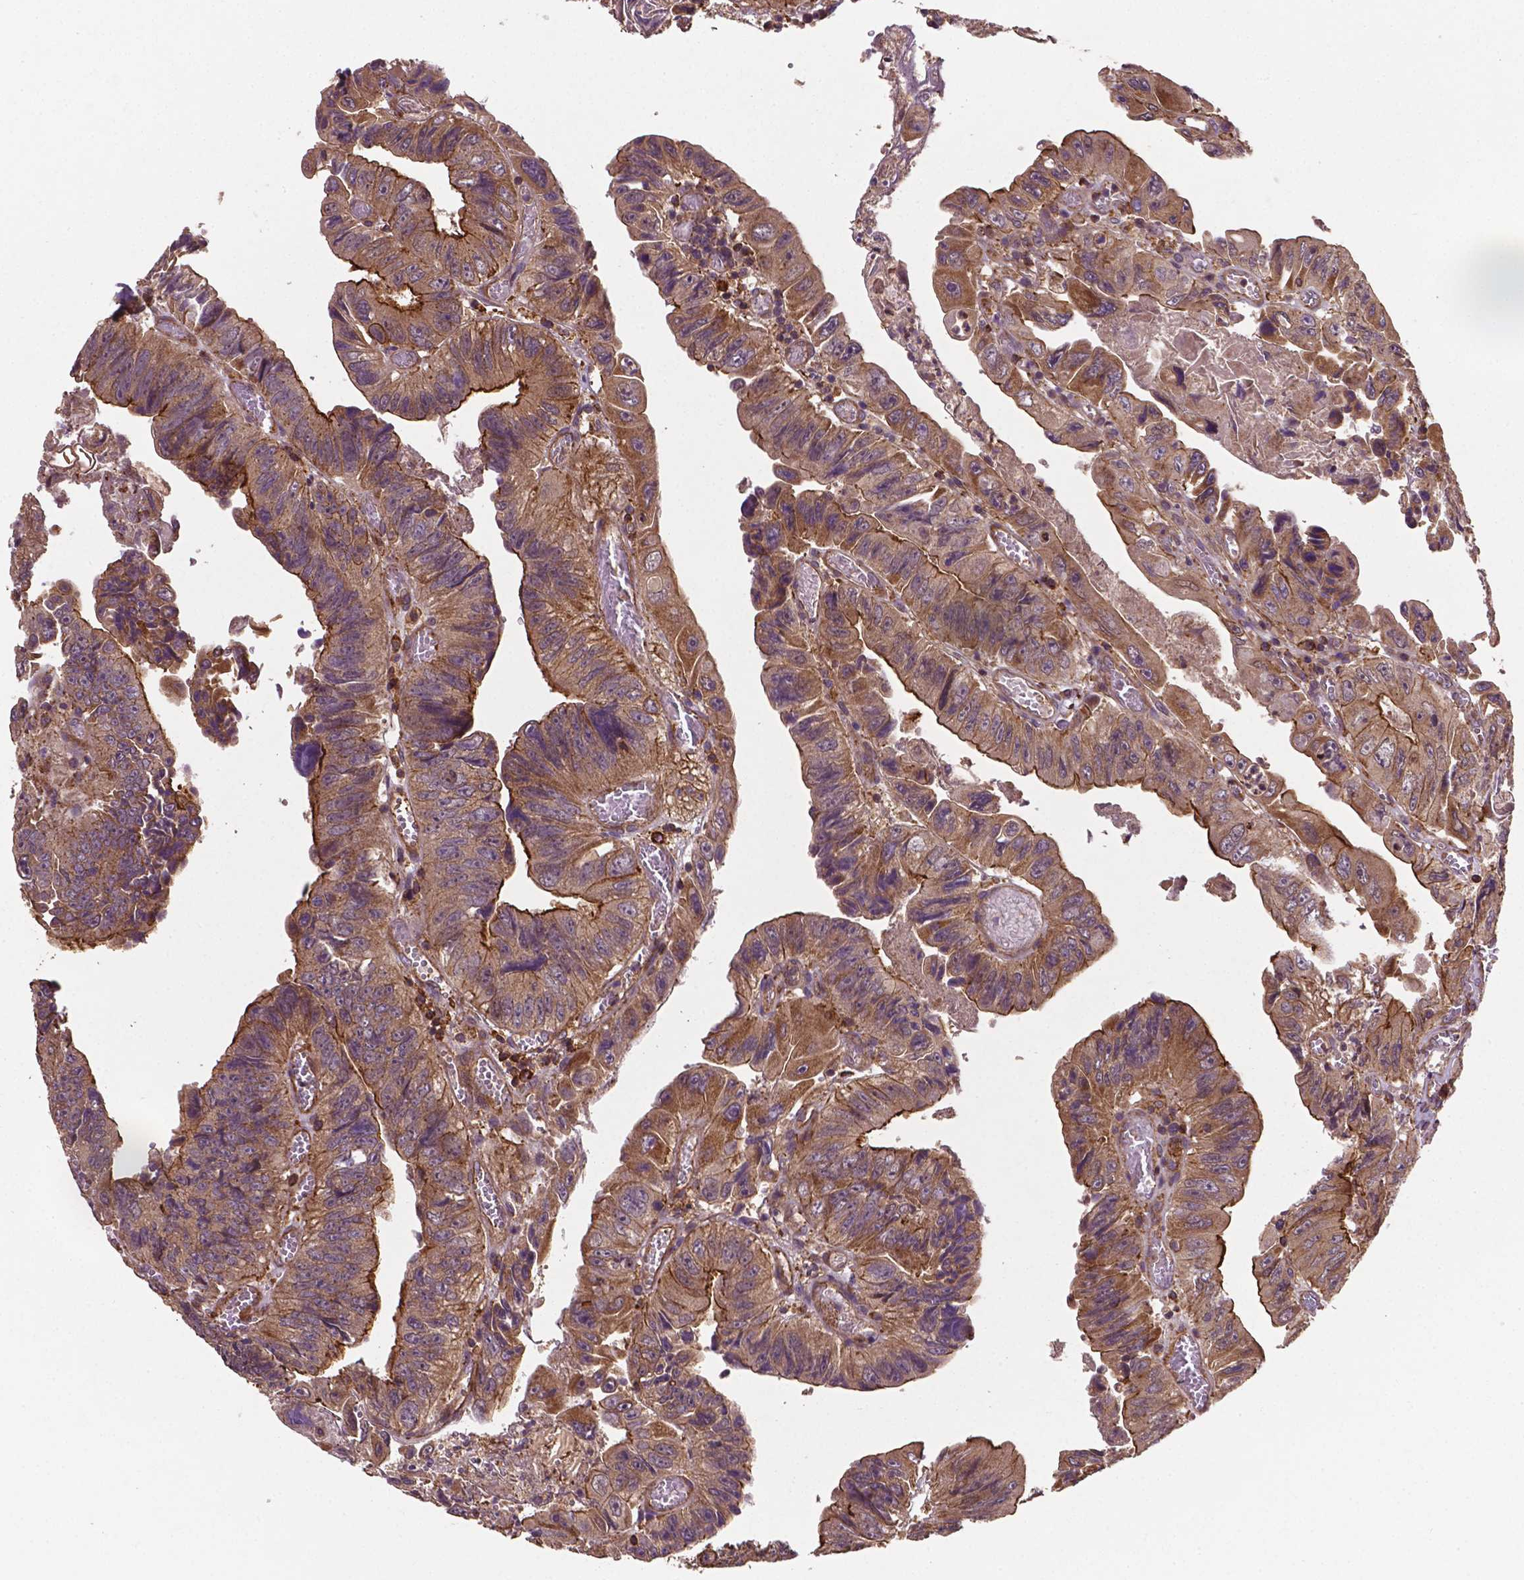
{"staining": {"intensity": "moderate", "quantity": ">75%", "location": "cytoplasmic/membranous"}, "tissue": "colorectal cancer", "cell_type": "Tumor cells", "image_type": "cancer", "snomed": [{"axis": "morphology", "description": "Adenocarcinoma, NOS"}, {"axis": "topography", "description": "Colon"}], "caption": "IHC photomicrograph of colorectal adenocarcinoma stained for a protein (brown), which shows medium levels of moderate cytoplasmic/membranous positivity in approximately >75% of tumor cells.", "gene": "ZMYND19", "patient": {"sex": "female", "age": 84}}